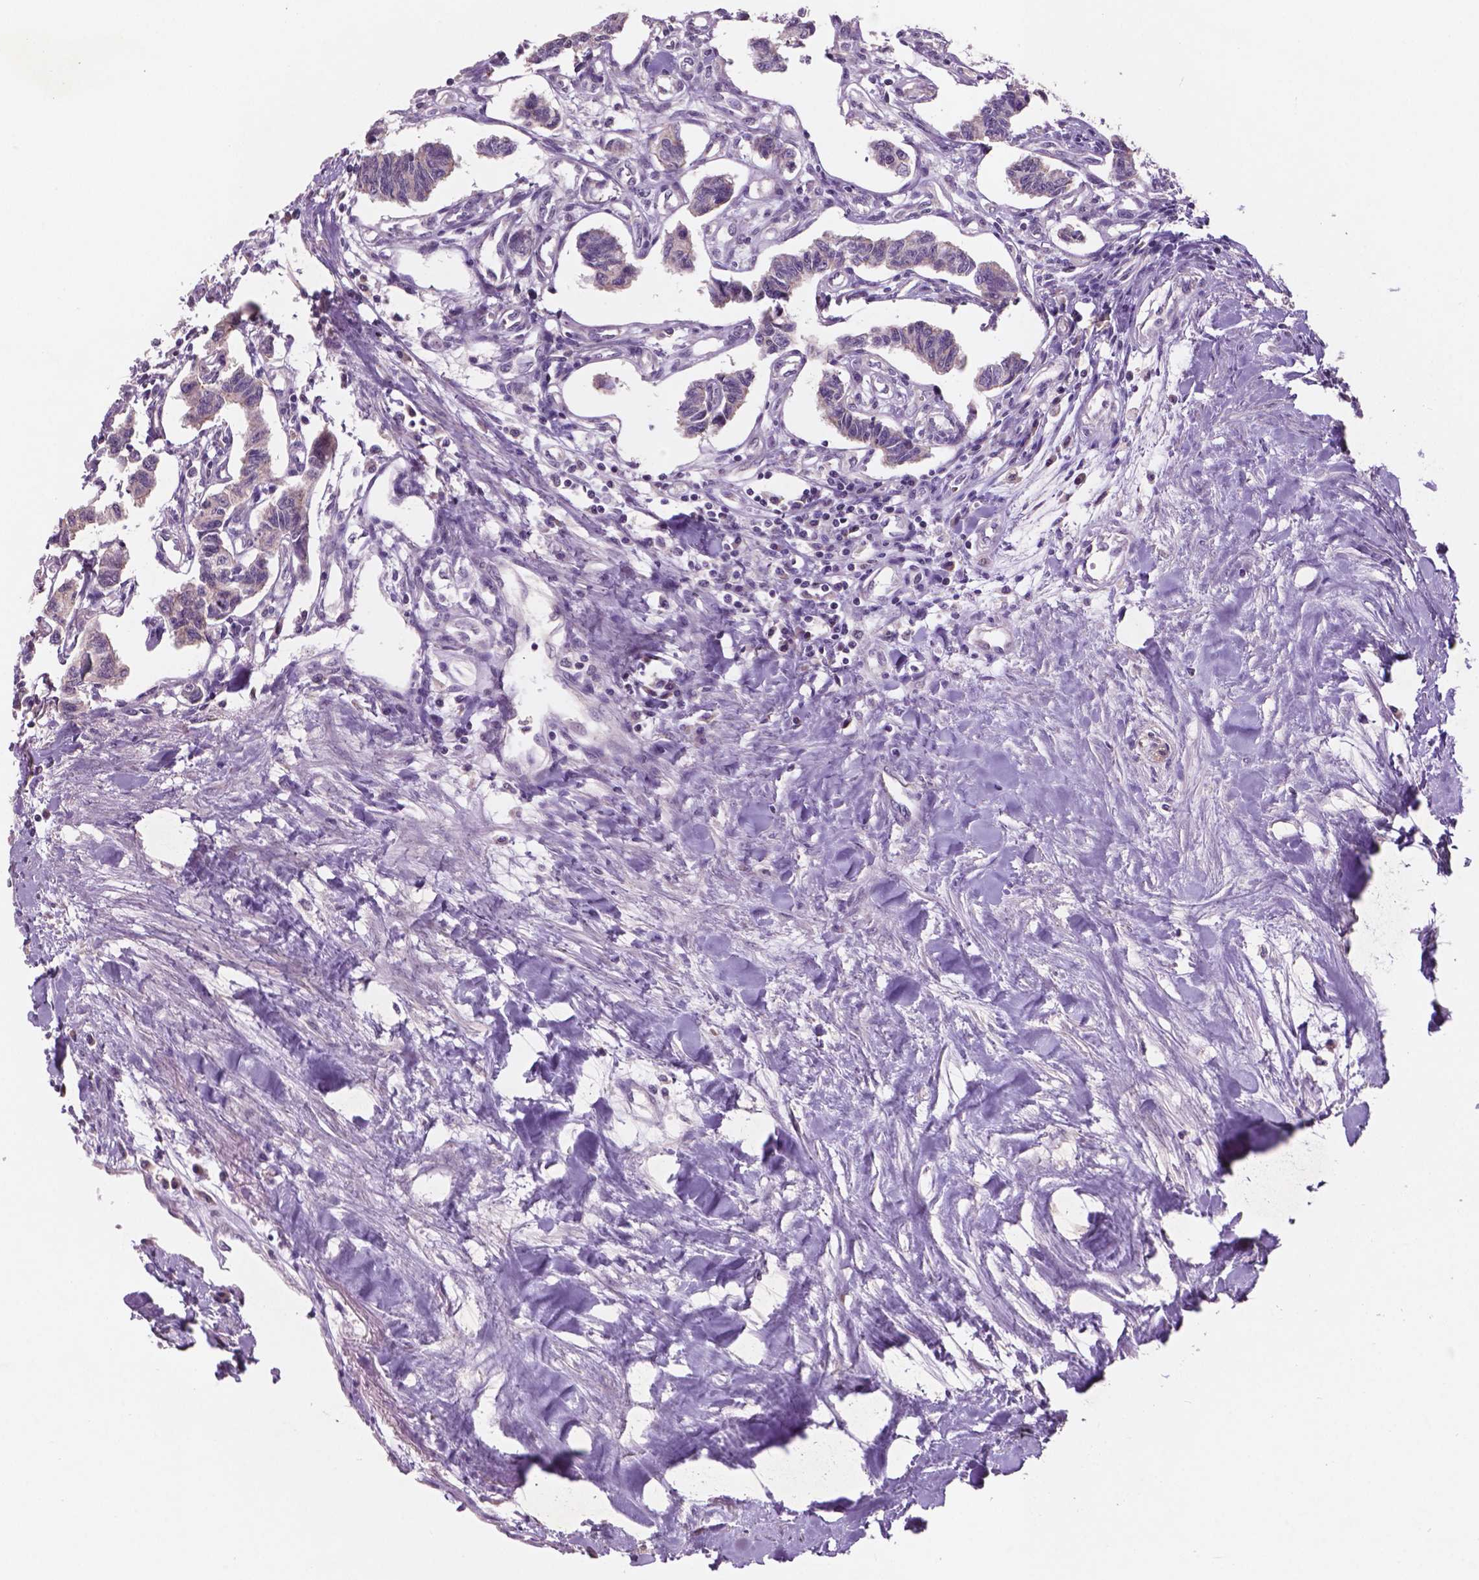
{"staining": {"intensity": "negative", "quantity": "none", "location": "none"}, "tissue": "carcinoid", "cell_type": "Tumor cells", "image_type": "cancer", "snomed": [{"axis": "morphology", "description": "Carcinoid, malignant, NOS"}, {"axis": "topography", "description": "Kidney"}], "caption": "Carcinoid (malignant) stained for a protein using IHC shows no positivity tumor cells.", "gene": "GXYLT2", "patient": {"sex": "female", "age": 41}}